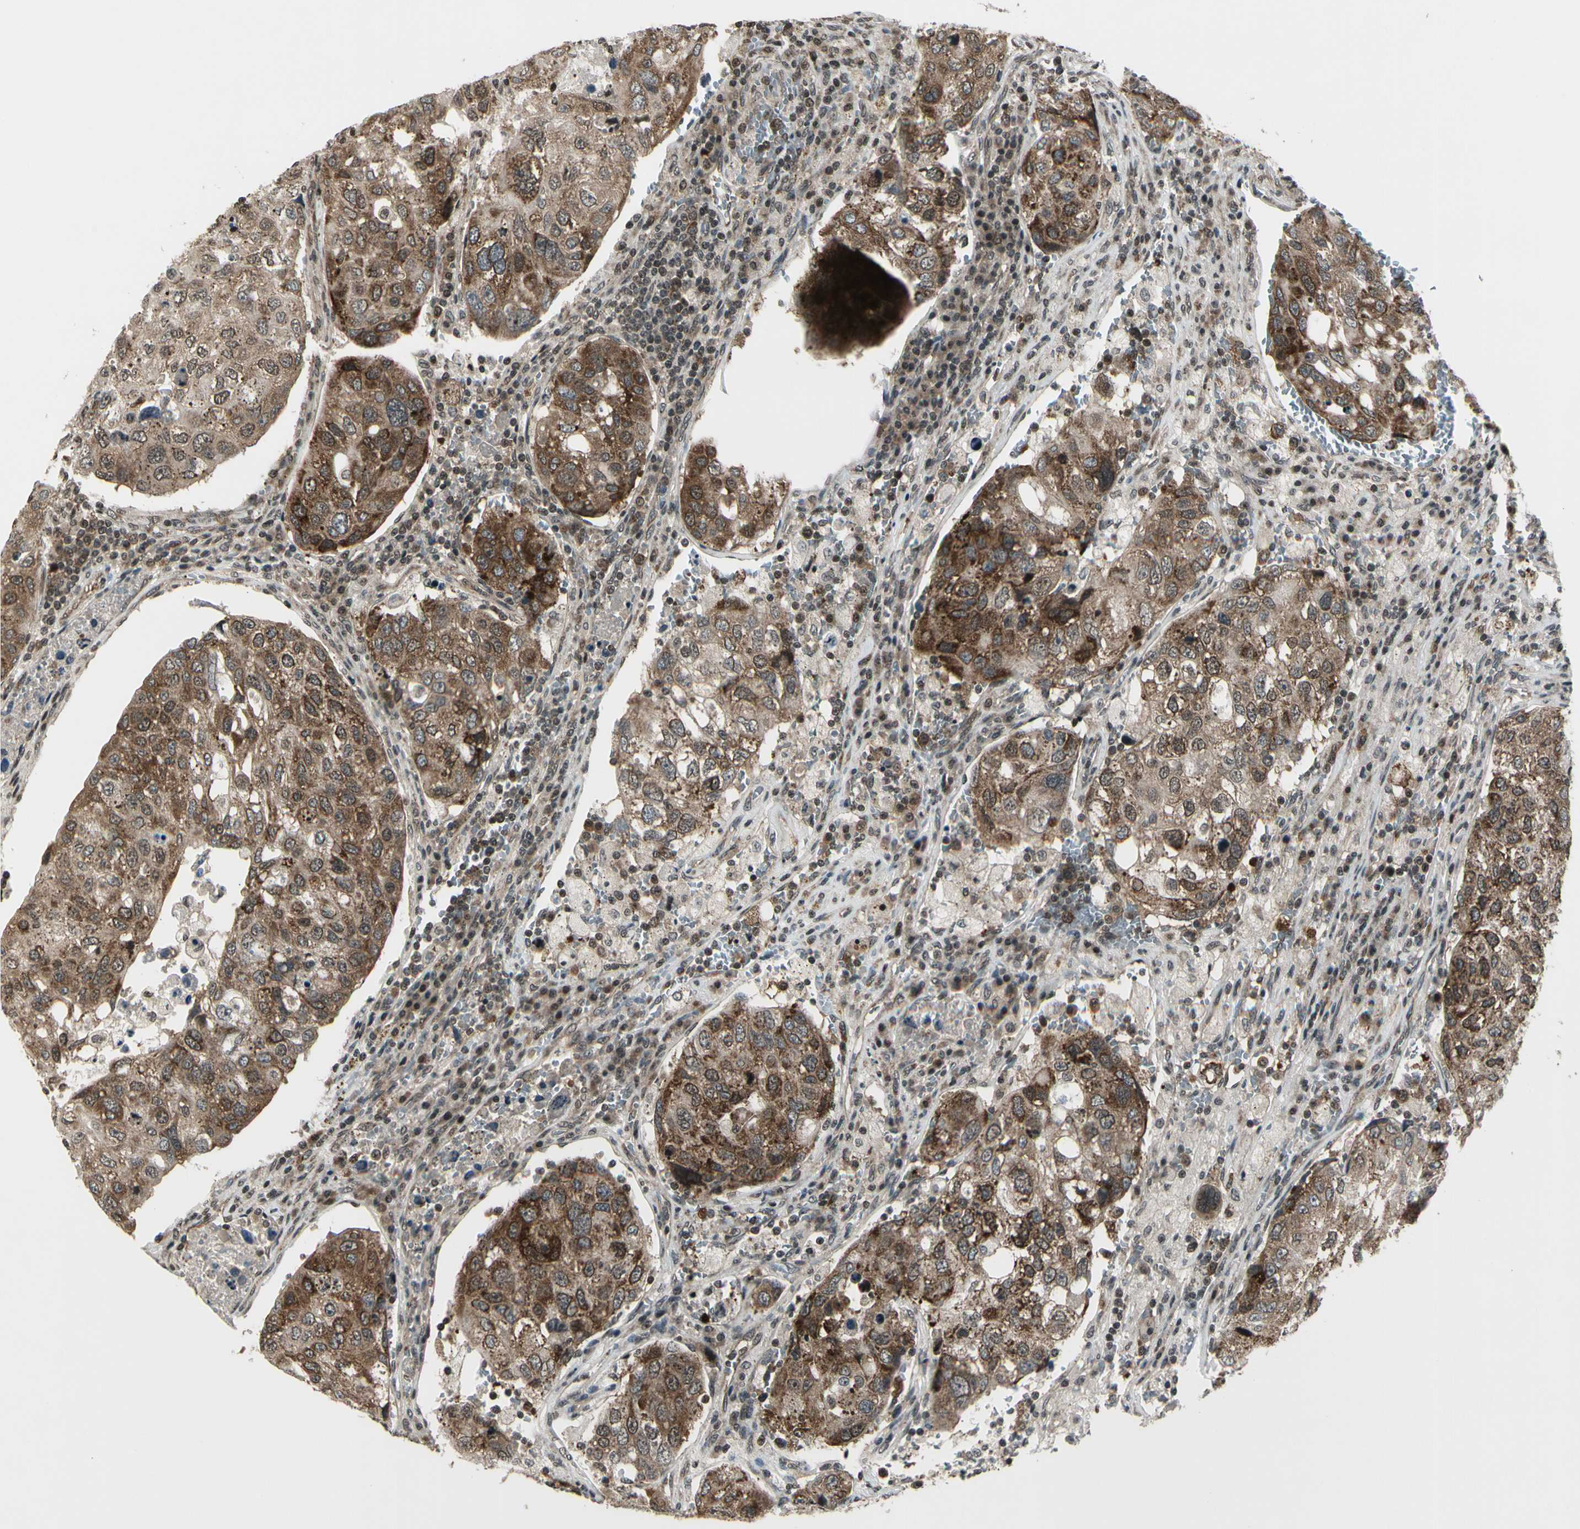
{"staining": {"intensity": "moderate", "quantity": ">75%", "location": "cytoplasmic/membranous"}, "tissue": "urothelial cancer", "cell_type": "Tumor cells", "image_type": "cancer", "snomed": [{"axis": "morphology", "description": "Urothelial carcinoma, High grade"}, {"axis": "topography", "description": "Lymph node"}, {"axis": "topography", "description": "Urinary bladder"}], "caption": "Immunohistochemistry staining of urothelial cancer, which displays medium levels of moderate cytoplasmic/membranous expression in approximately >75% of tumor cells indicating moderate cytoplasmic/membranous protein staining. The staining was performed using DAB (brown) for protein detection and nuclei were counterstained in hematoxylin (blue).", "gene": "SMN2", "patient": {"sex": "male", "age": 51}}